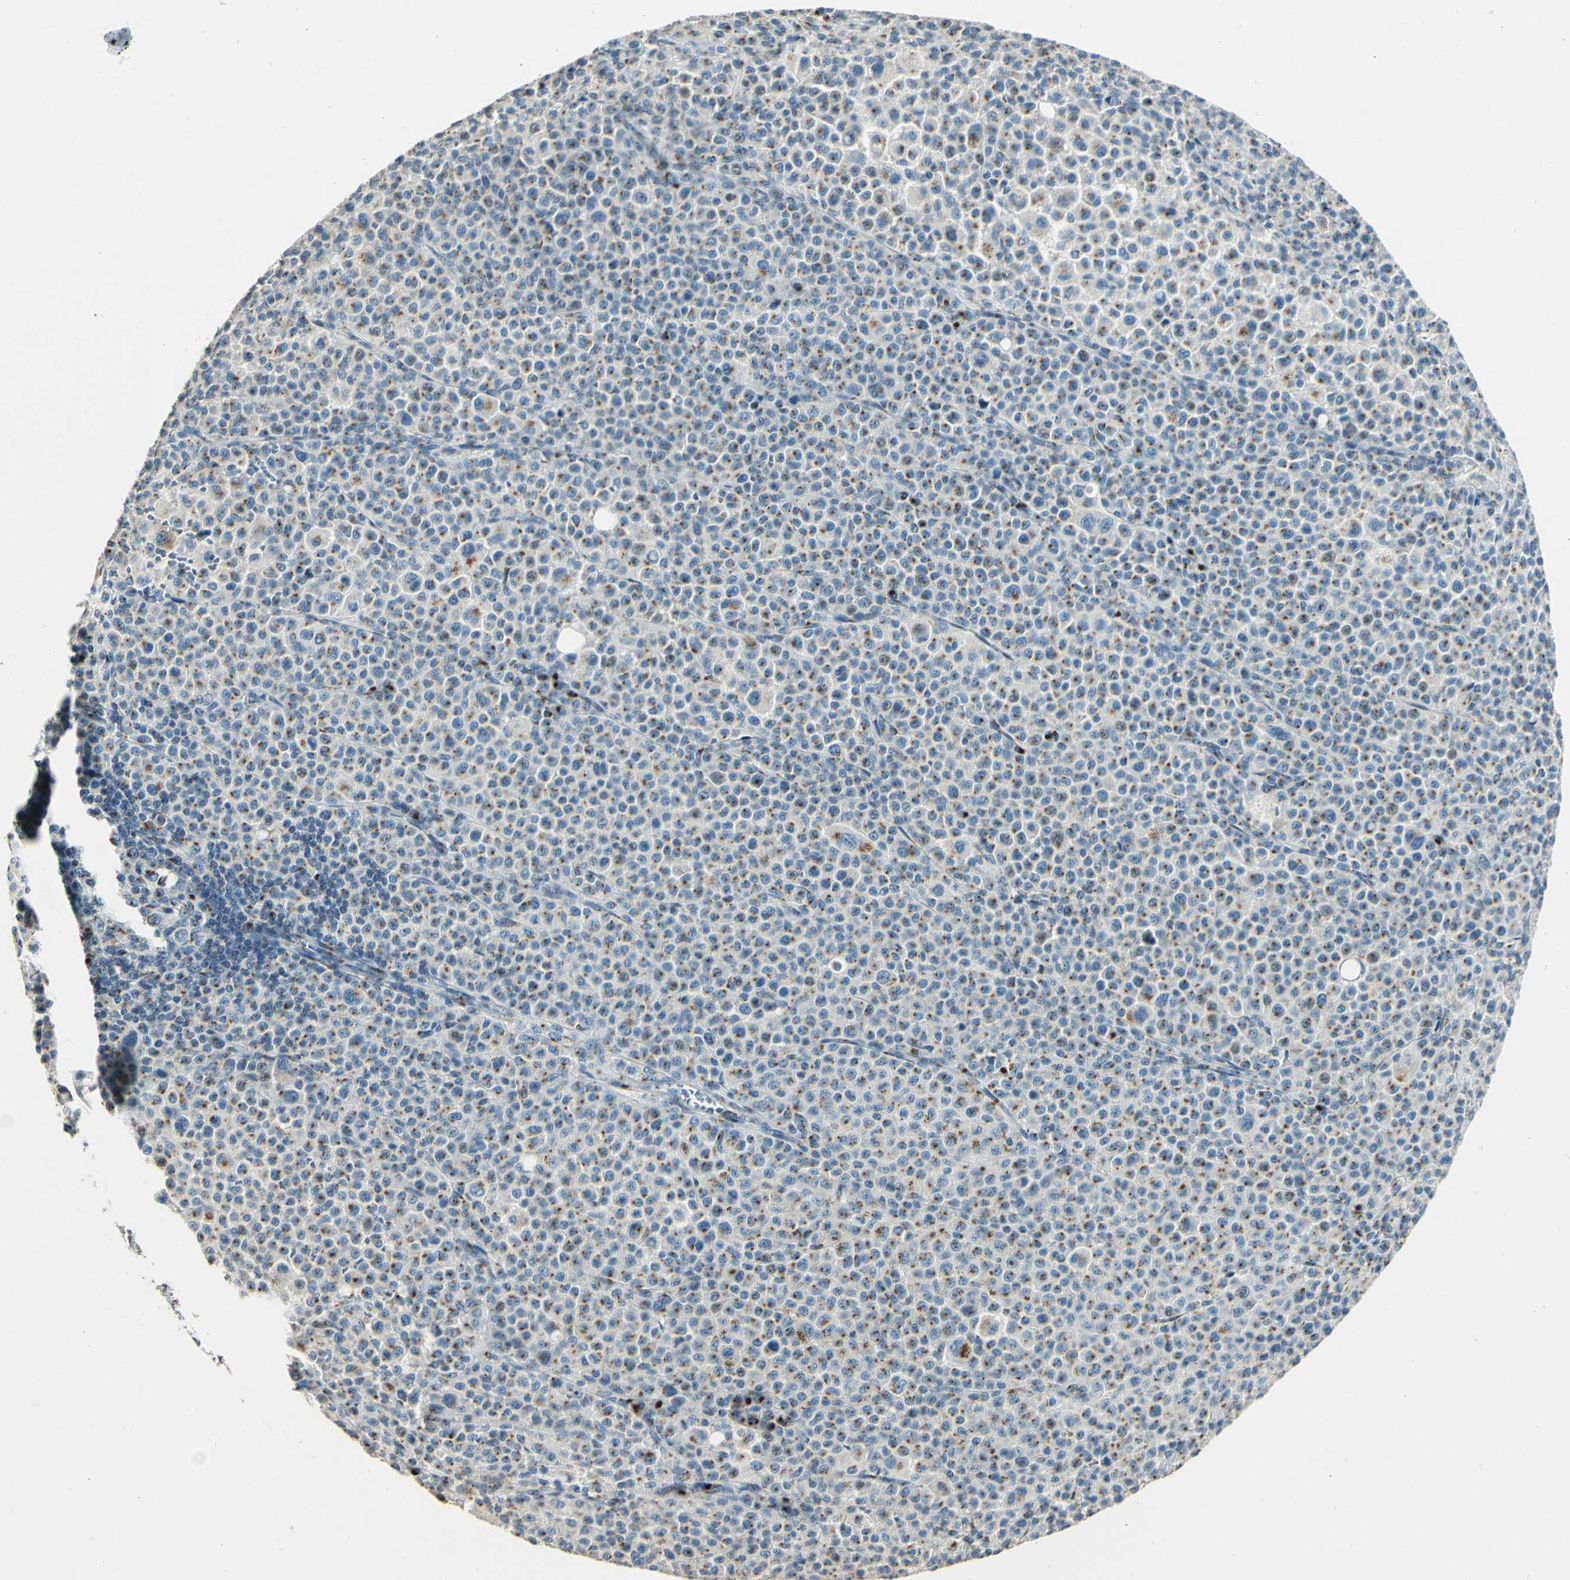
{"staining": {"intensity": "moderate", "quantity": ">75%", "location": "cytoplasmic/membranous"}, "tissue": "melanoma", "cell_type": "Tumor cells", "image_type": "cancer", "snomed": [{"axis": "morphology", "description": "Malignant melanoma, Metastatic site"}, {"axis": "topography", "description": "Skin"}], "caption": "Malignant melanoma (metastatic site) was stained to show a protein in brown. There is medium levels of moderate cytoplasmic/membranous expression in about >75% of tumor cells.", "gene": "TMEM115", "patient": {"sex": "female", "age": 74}}